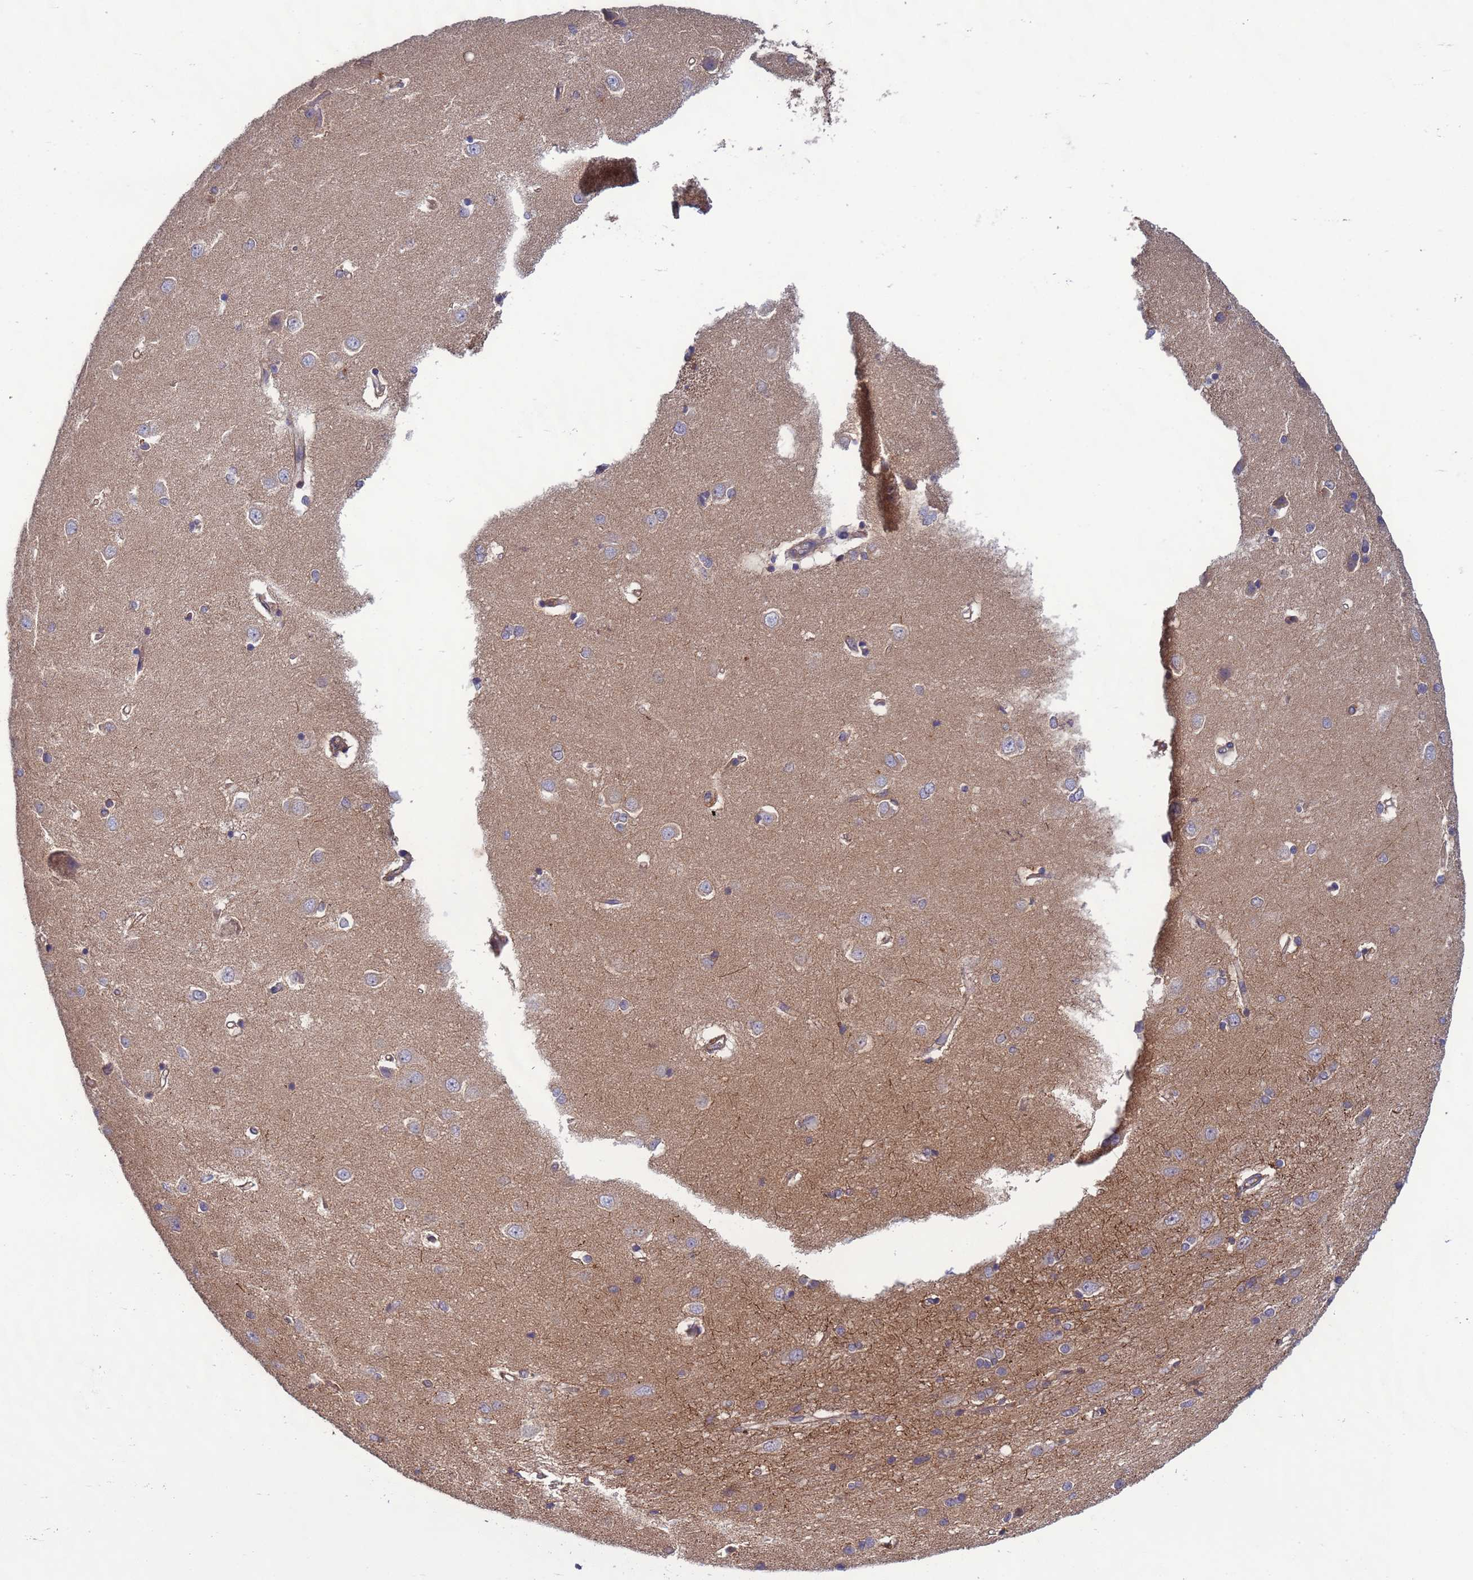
{"staining": {"intensity": "weak", "quantity": "<25%", "location": "cytoplasmic/membranous"}, "tissue": "caudate", "cell_type": "Glial cells", "image_type": "normal", "snomed": [{"axis": "morphology", "description": "Normal tissue, NOS"}, {"axis": "topography", "description": "Lateral ventricle wall"}], "caption": "This is an IHC micrograph of normal caudate. There is no positivity in glial cells.", "gene": "RAB10", "patient": {"sex": "male", "age": 37}}